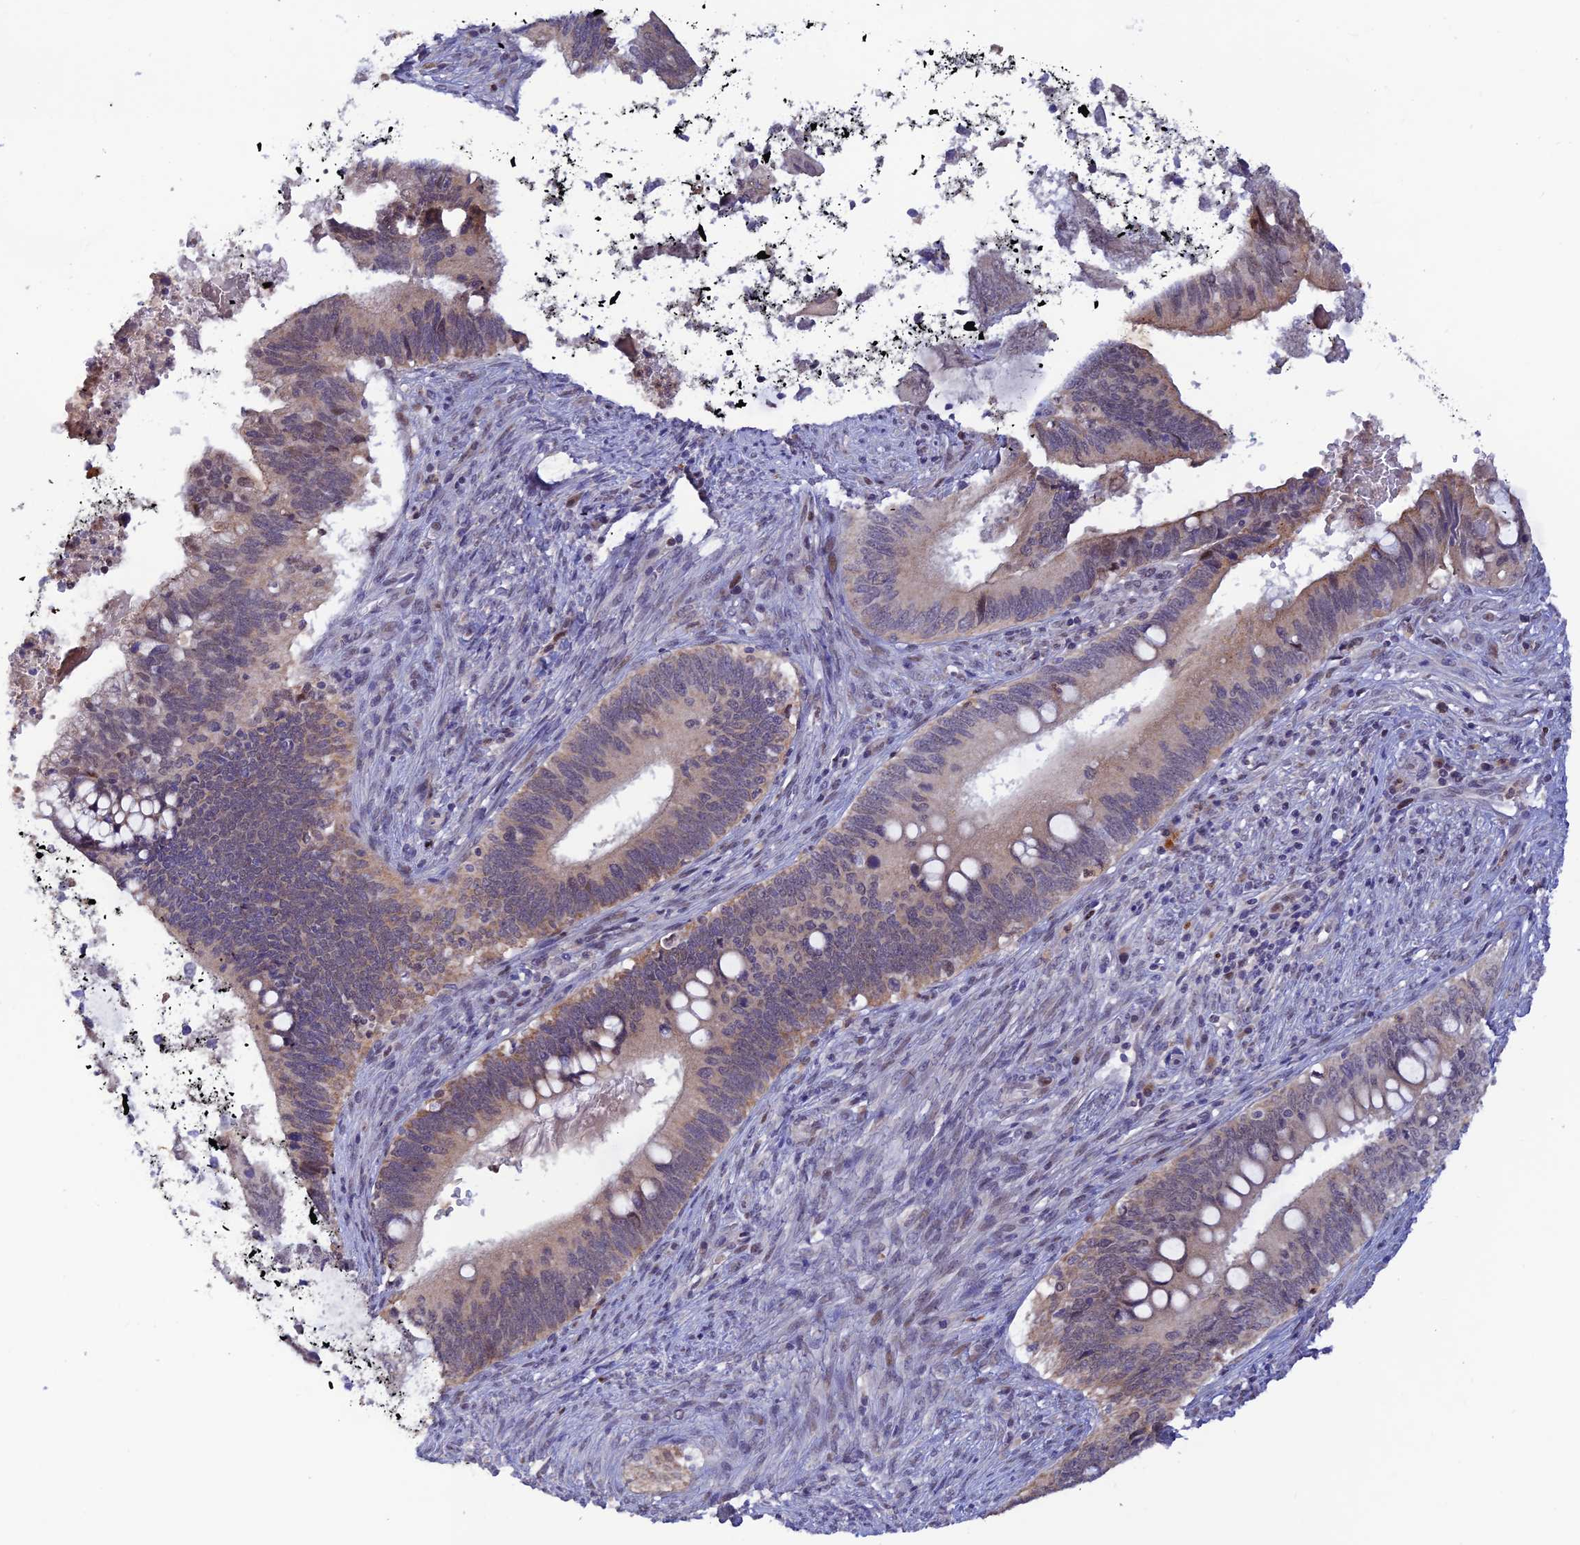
{"staining": {"intensity": "weak", "quantity": "25%-75%", "location": "cytoplasmic/membranous"}, "tissue": "cervical cancer", "cell_type": "Tumor cells", "image_type": "cancer", "snomed": [{"axis": "morphology", "description": "Adenocarcinoma, NOS"}, {"axis": "topography", "description": "Cervix"}], "caption": "Immunohistochemical staining of human cervical cancer displays low levels of weak cytoplasmic/membranous protein positivity in approximately 25%-75% of tumor cells. Nuclei are stained in blue.", "gene": "FASTKD5", "patient": {"sex": "female", "age": 42}}